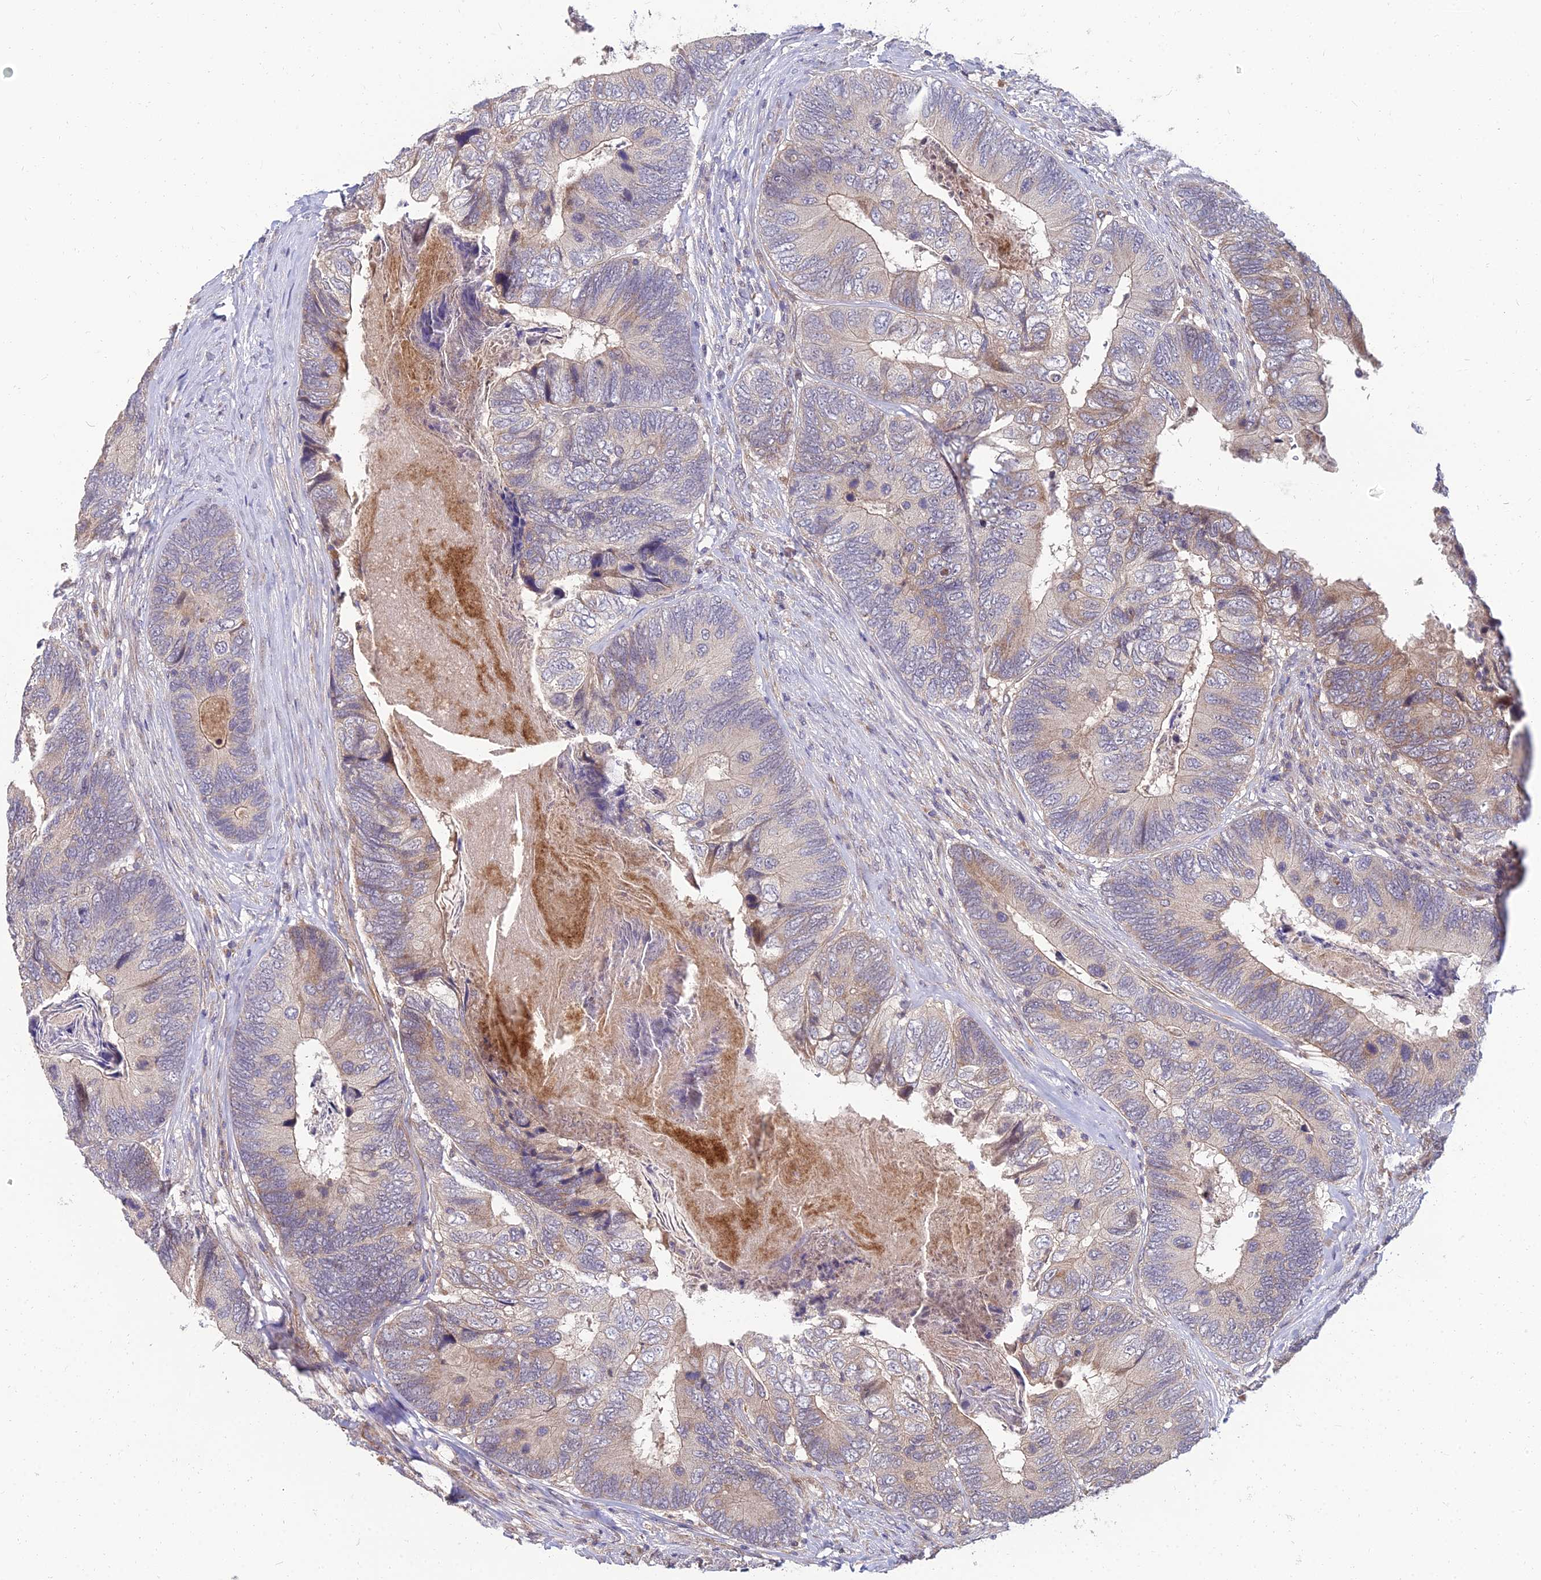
{"staining": {"intensity": "weak", "quantity": "<25%", "location": "cytoplasmic/membranous"}, "tissue": "colorectal cancer", "cell_type": "Tumor cells", "image_type": "cancer", "snomed": [{"axis": "morphology", "description": "Adenocarcinoma, NOS"}, {"axis": "topography", "description": "Colon"}], "caption": "Immunohistochemistry (IHC) of colorectal cancer (adenocarcinoma) demonstrates no expression in tumor cells.", "gene": "NPY", "patient": {"sex": "female", "age": 67}}